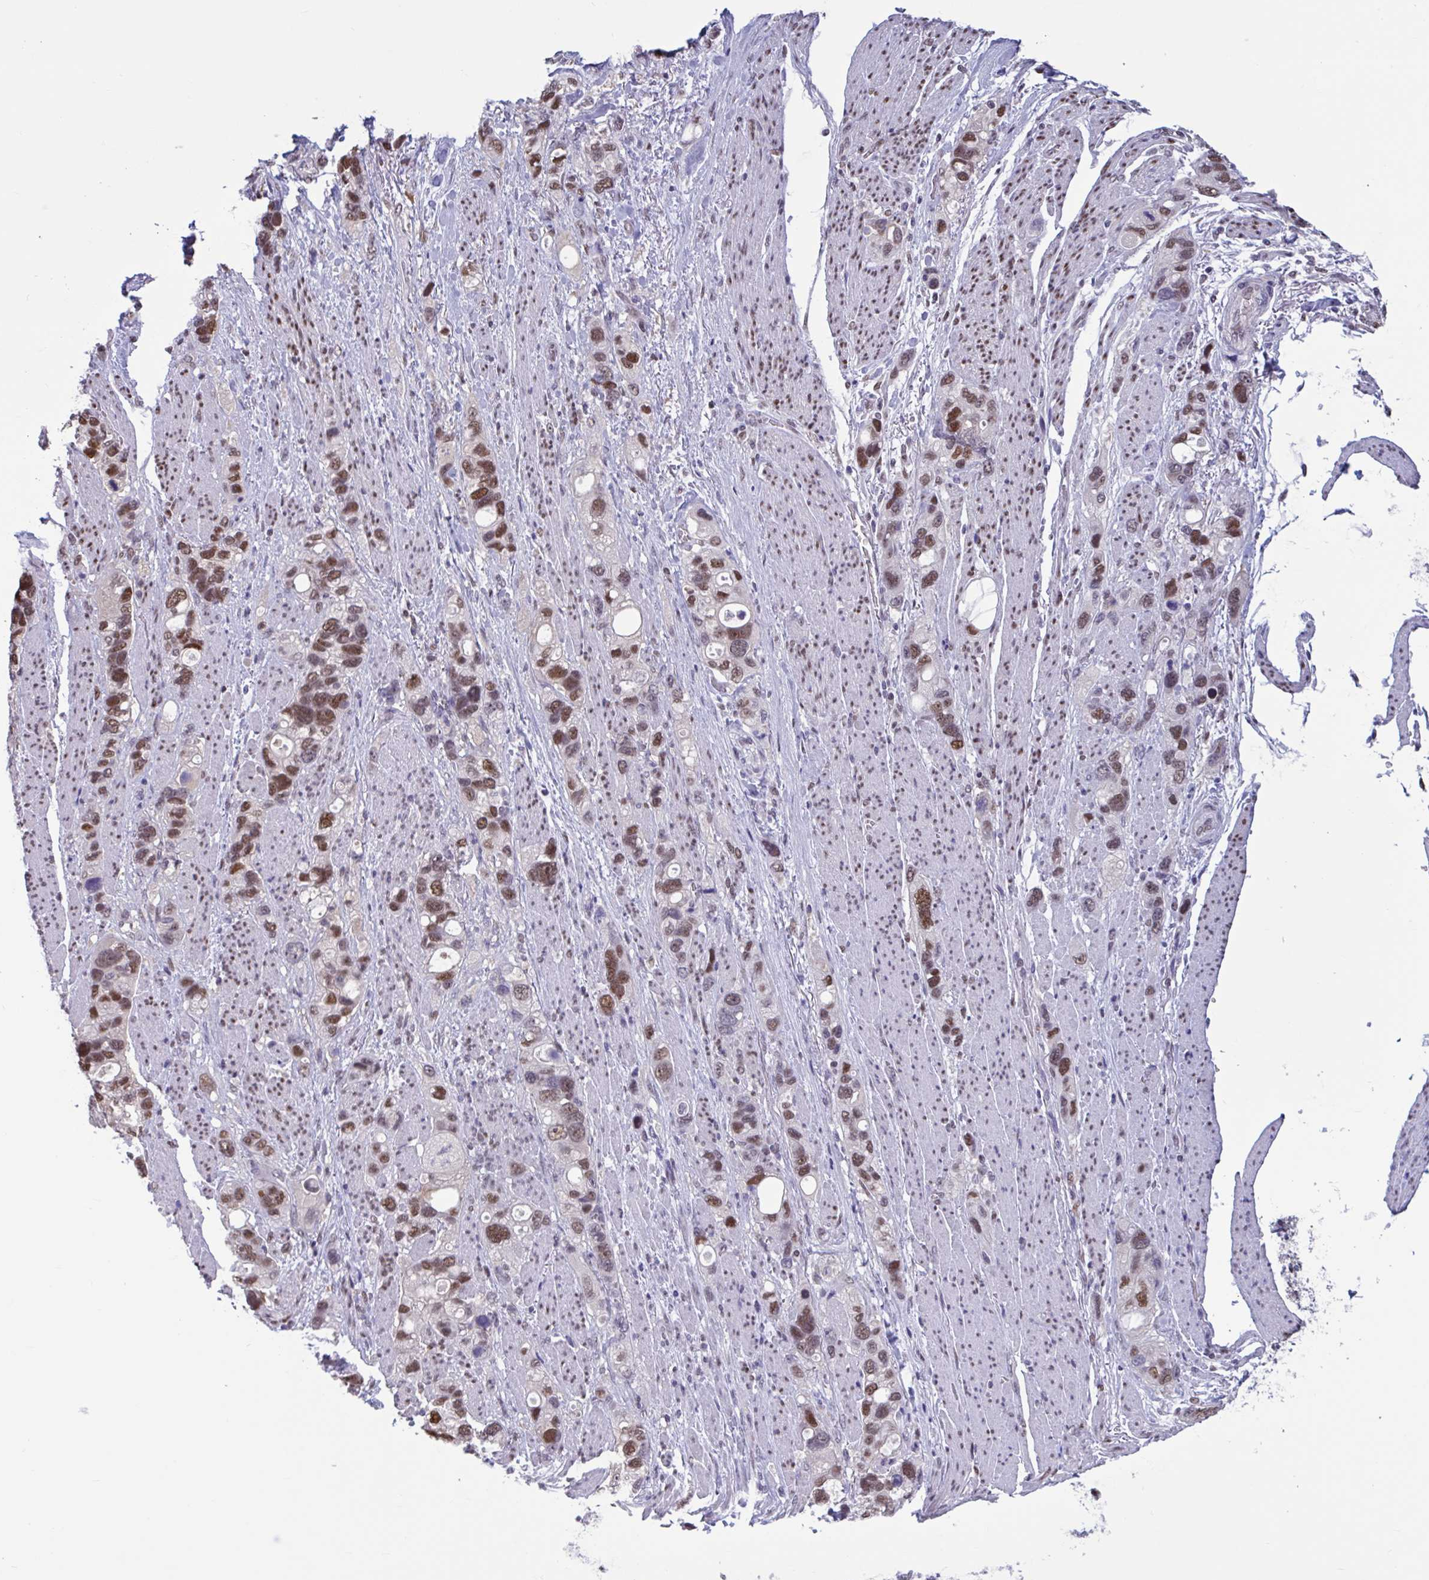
{"staining": {"intensity": "moderate", "quantity": ">75%", "location": "nuclear"}, "tissue": "stomach cancer", "cell_type": "Tumor cells", "image_type": "cancer", "snomed": [{"axis": "morphology", "description": "Adenocarcinoma, NOS"}, {"axis": "topography", "description": "Stomach, upper"}], "caption": "Immunohistochemistry staining of adenocarcinoma (stomach), which demonstrates medium levels of moderate nuclear expression in approximately >75% of tumor cells indicating moderate nuclear protein positivity. The staining was performed using DAB (3,3'-diaminobenzidine) (brown) for protein detection and nuclei were counterstained in hematoxylin (blue).", "gene": "RBL1", "patient": {"sex": "female", "age": 81}}